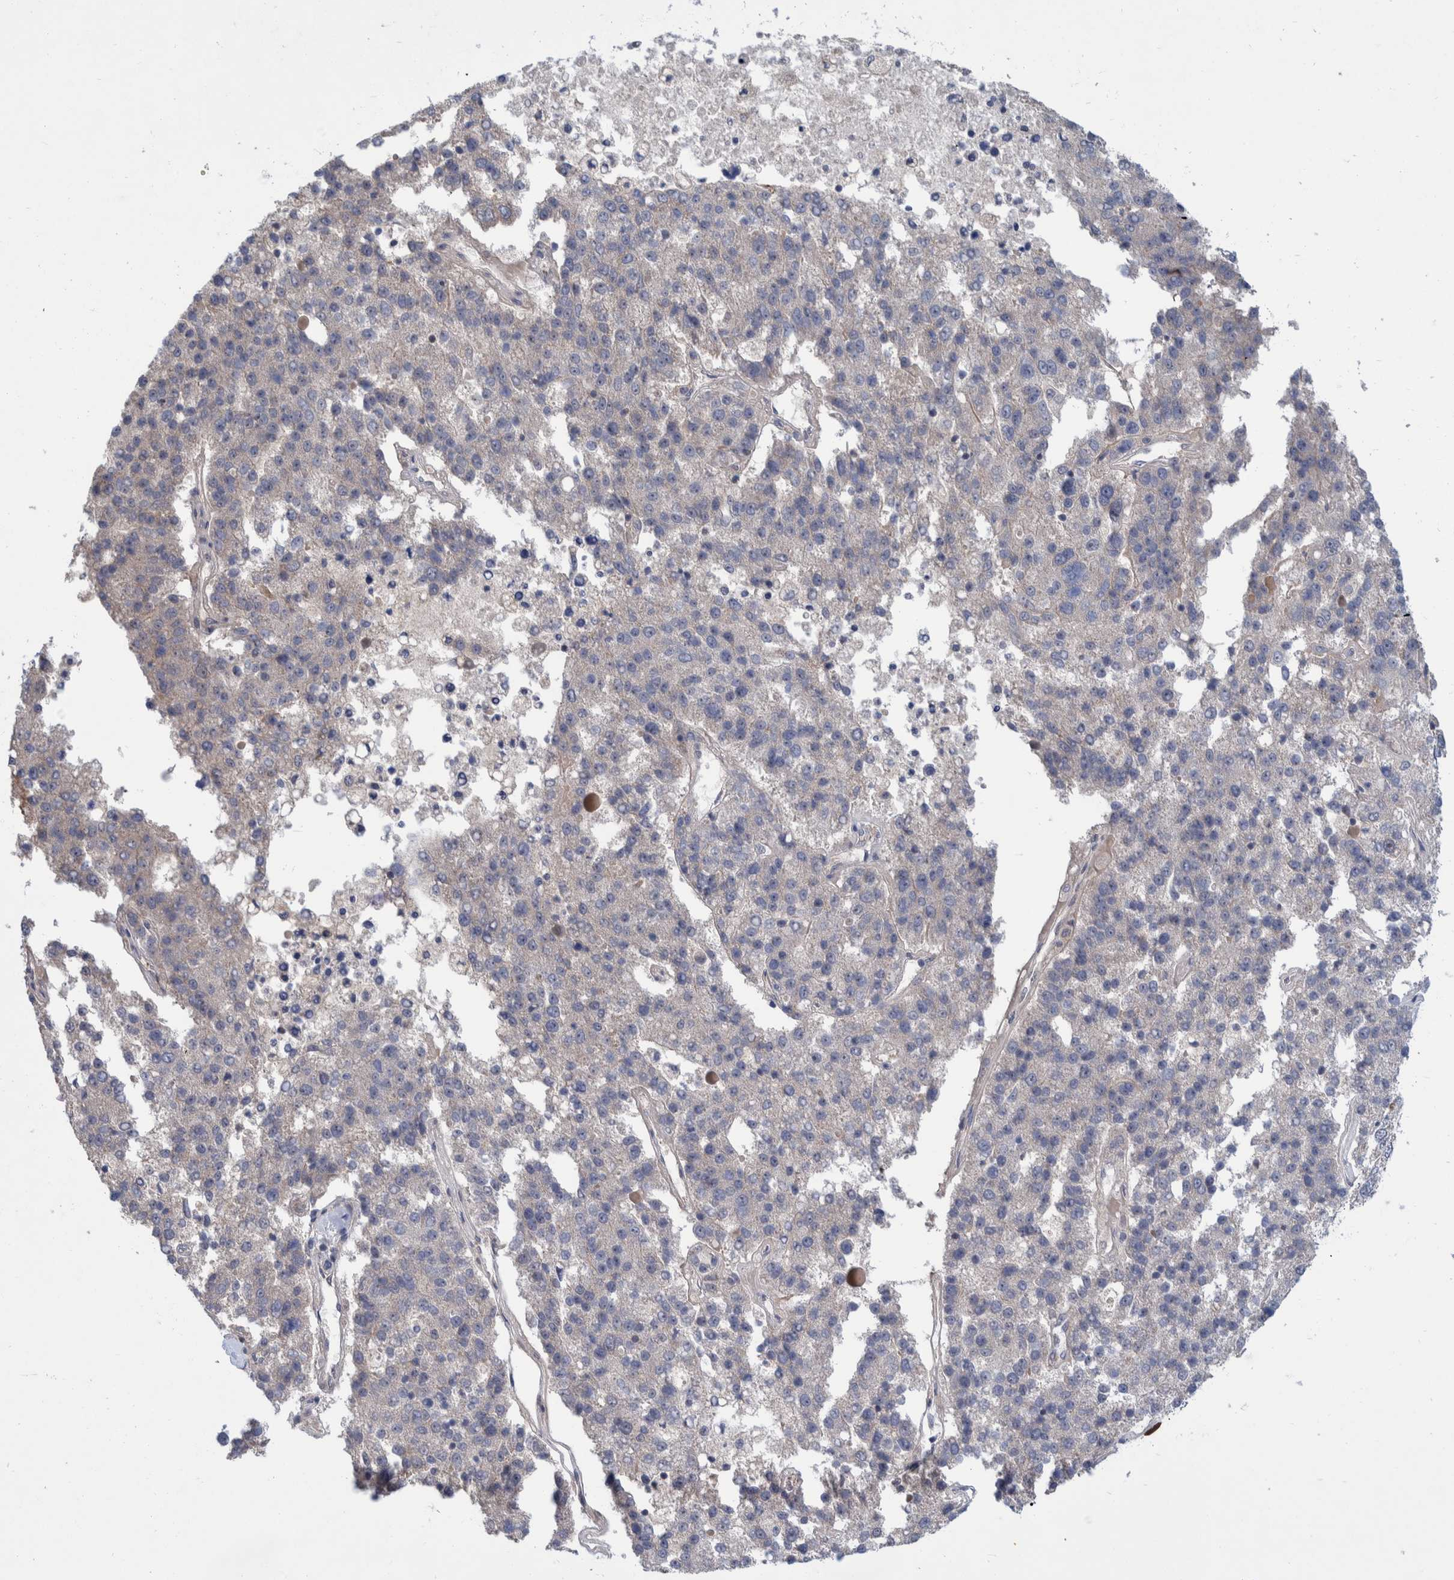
{"staining": {"intensity": "negative", "quantity": "none", "location": "none"}, "tissue": "pancreatic cancer", "cell_type": "Tumor cells", "image_type": "cancer", "snomed": [{"axis": "morphology", "description": "Adenocarcinoma, NOS"}, {"axis": "topography", "description": "Pancreas"}], "caption": "This is a photomicrograph of immunohistochemistry (IHC) staining of pancreatic adenocarcinoma, which shows no positivity in tumor cells. (IHC, brightfield microscopy, high magnification).", "gene": "PLPBP", "patient": {"sex": "female", "age": 61}}